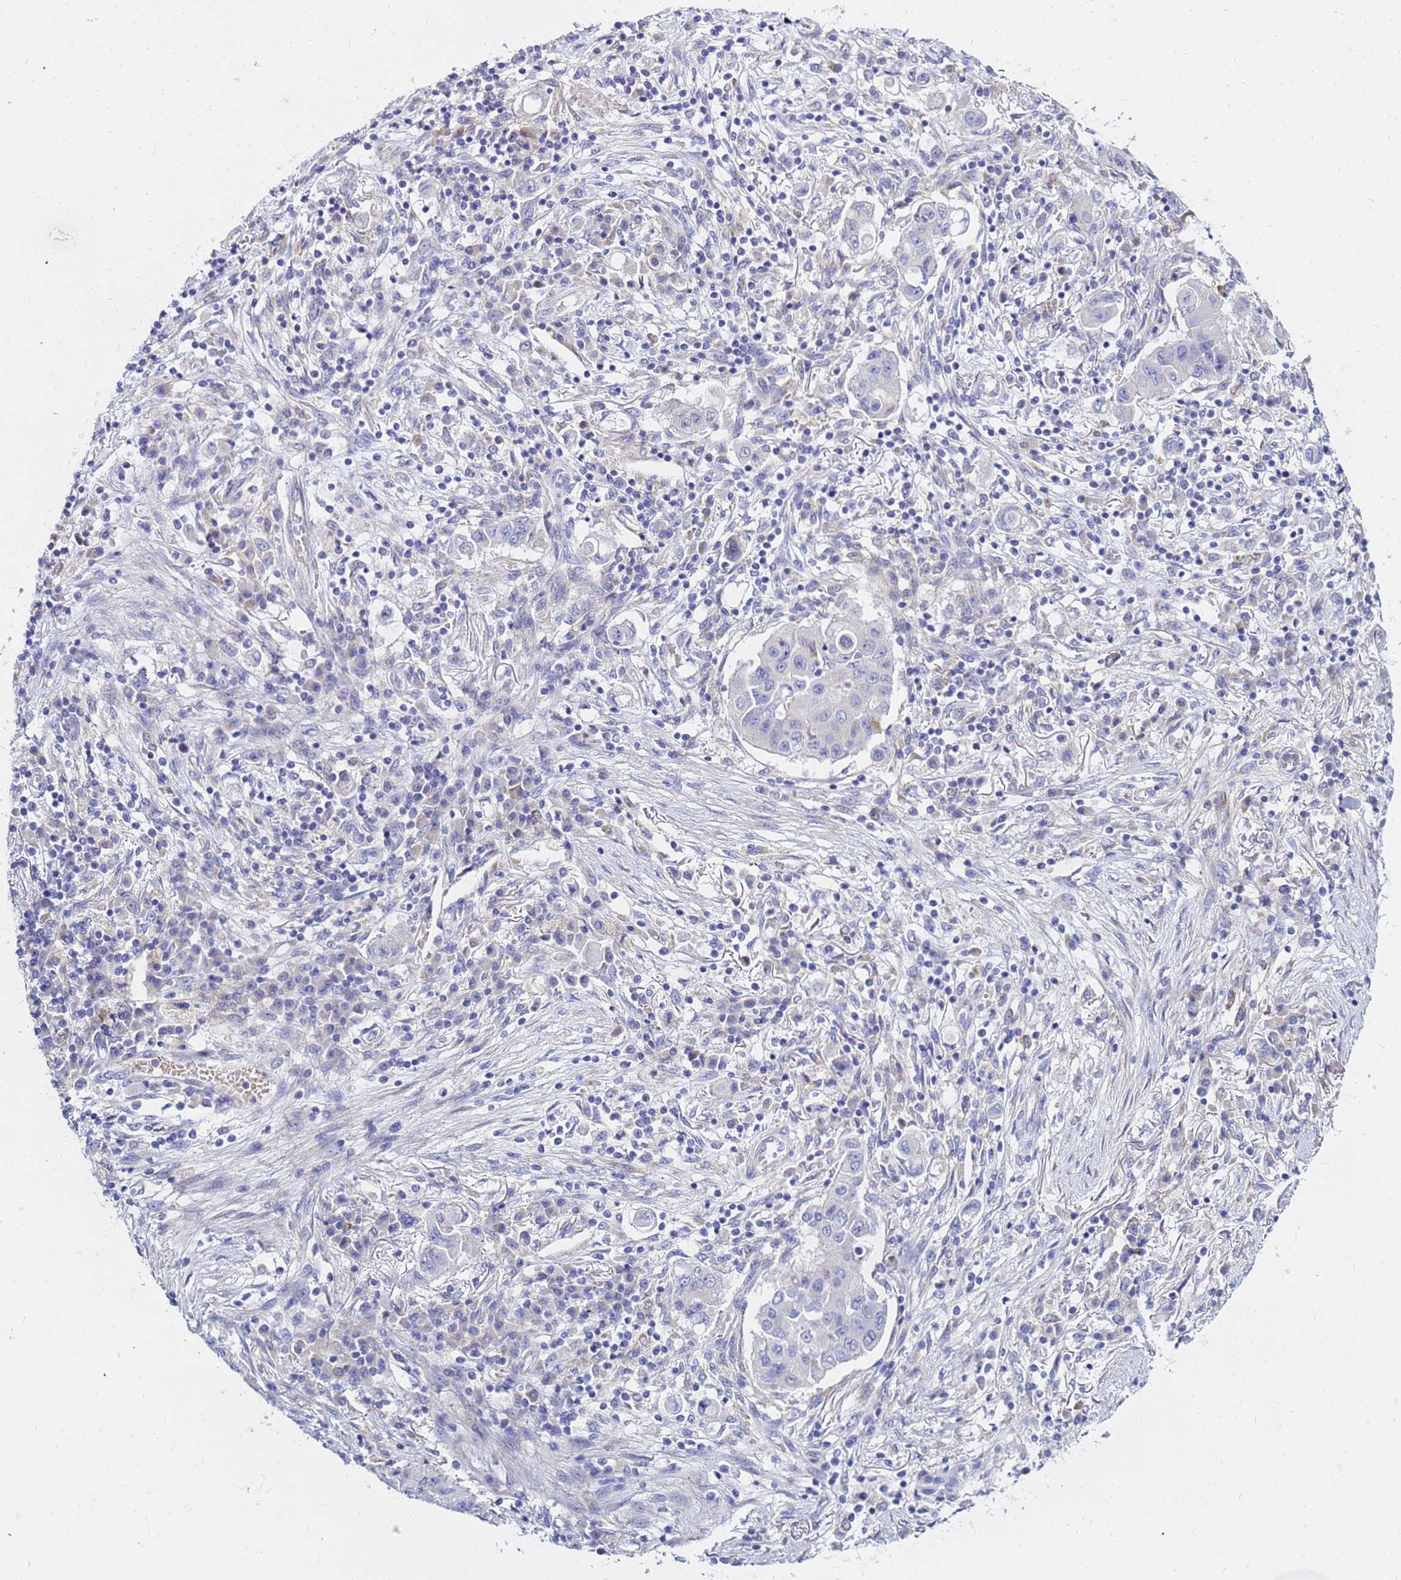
{"staining": {"intensity": "negative", "quantity": "none", "location": "none"}, "tissue": "lung cancer", "cell_type": "Tumor cells", "image_type": "cancer", "snomed": [{"axis": "morphology", "description": "Squamous cell carcinoma, NOS"}, {"axis": "topography", "description": "Lung"}], "caption": "There is no significant positivity in tumor cells of lung cancer (squamous cell carcinoma).", "gene": "HERC5", "patient": {"sex": "male", "age": 74}}